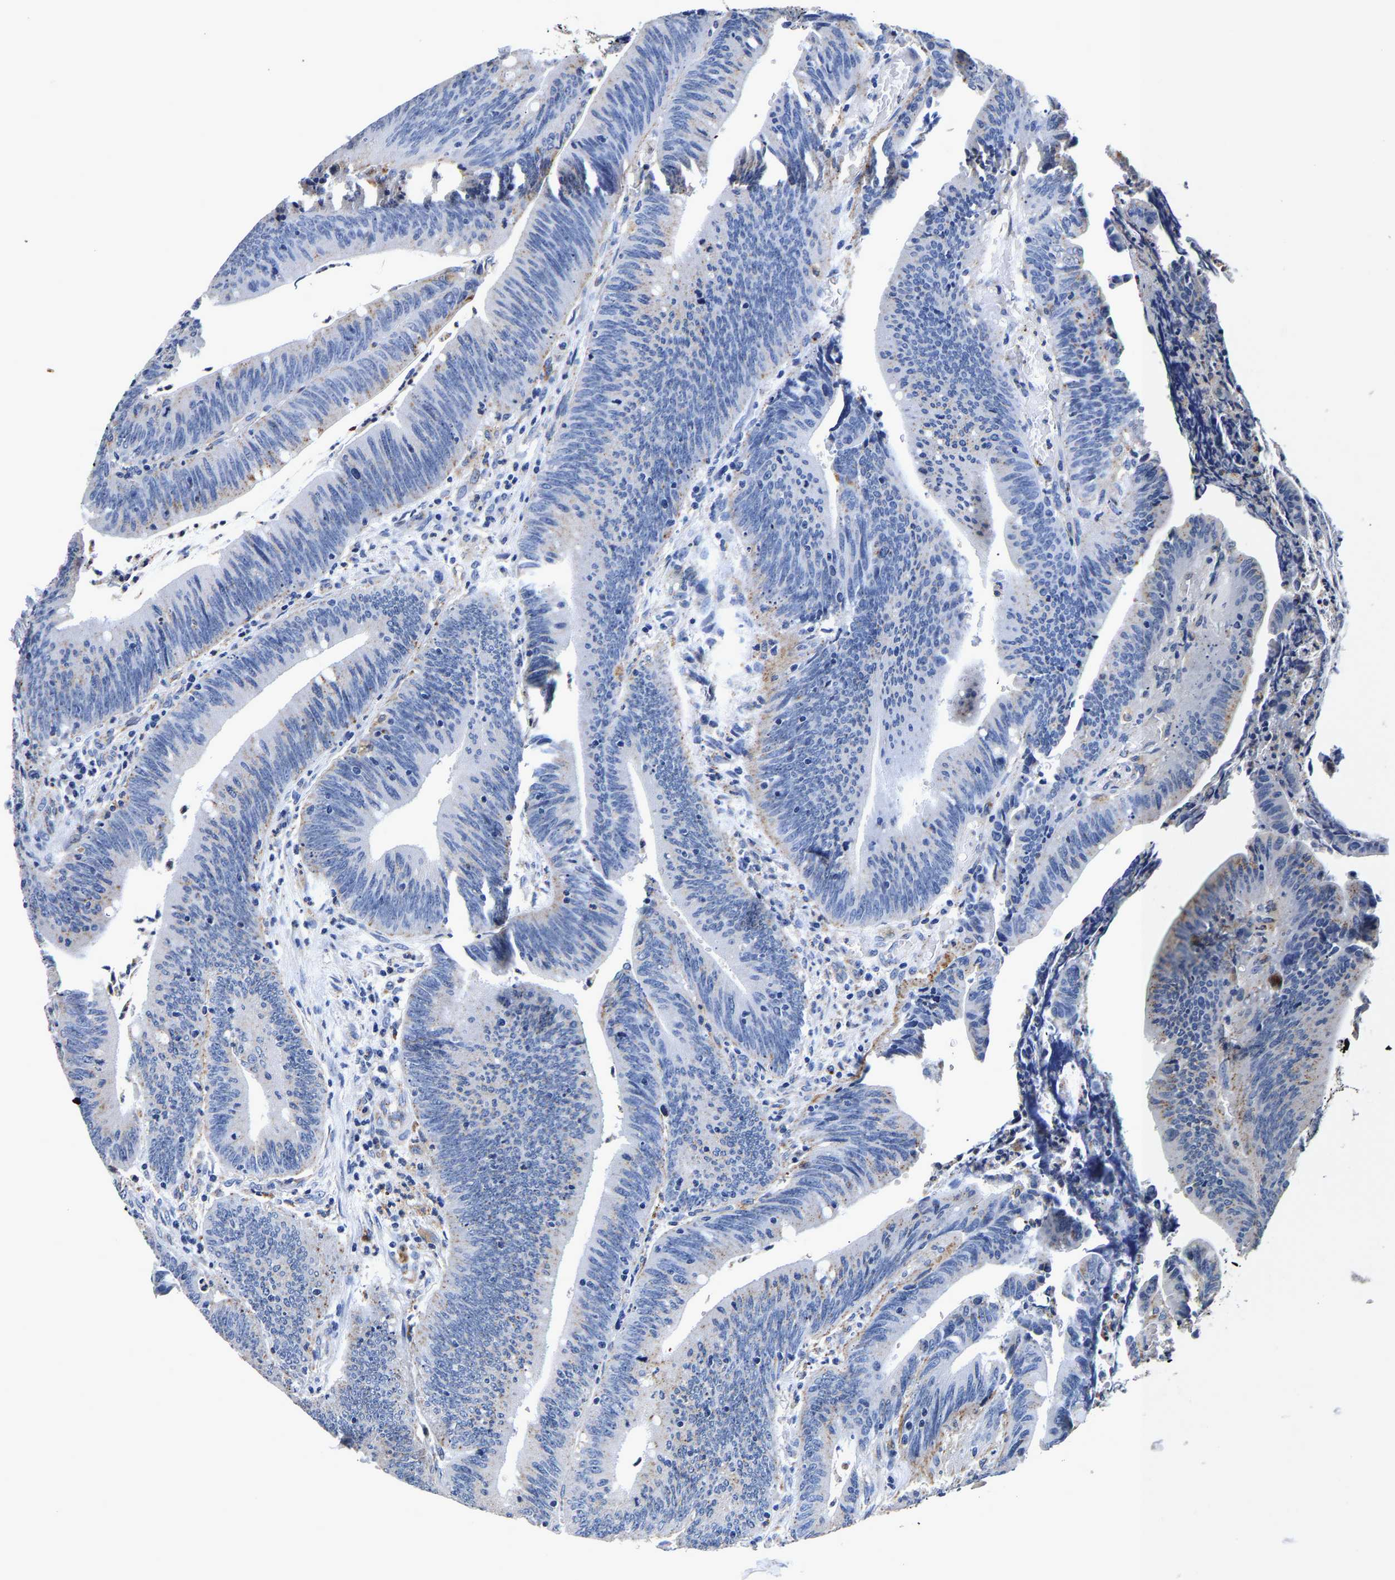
{"staining": {"intensity": "negative", "quantity": "none", "location": "none"}, "tissue": "colorectal cancer", "cell_type": "Tumor cells", "image_type": "cancer", "snomed": [{"axis": "morphology", "description": "Normal tissue, NOS"}, {"axis": "morphology", "description": "Adenocarcinoma, NOS"}, {"axis": "topography", "description": "Rectum"}], "caption": "A photomicrograph of colorectal cancer stained for a protein shows no brown staining in tumor cells. (Stains: DAB IHC with hematoxylin counter stain, Microscopy: brightfield microscopy at high magnification).", "gene": "GRN", "patient": {"sex": "female", "age": 66}}